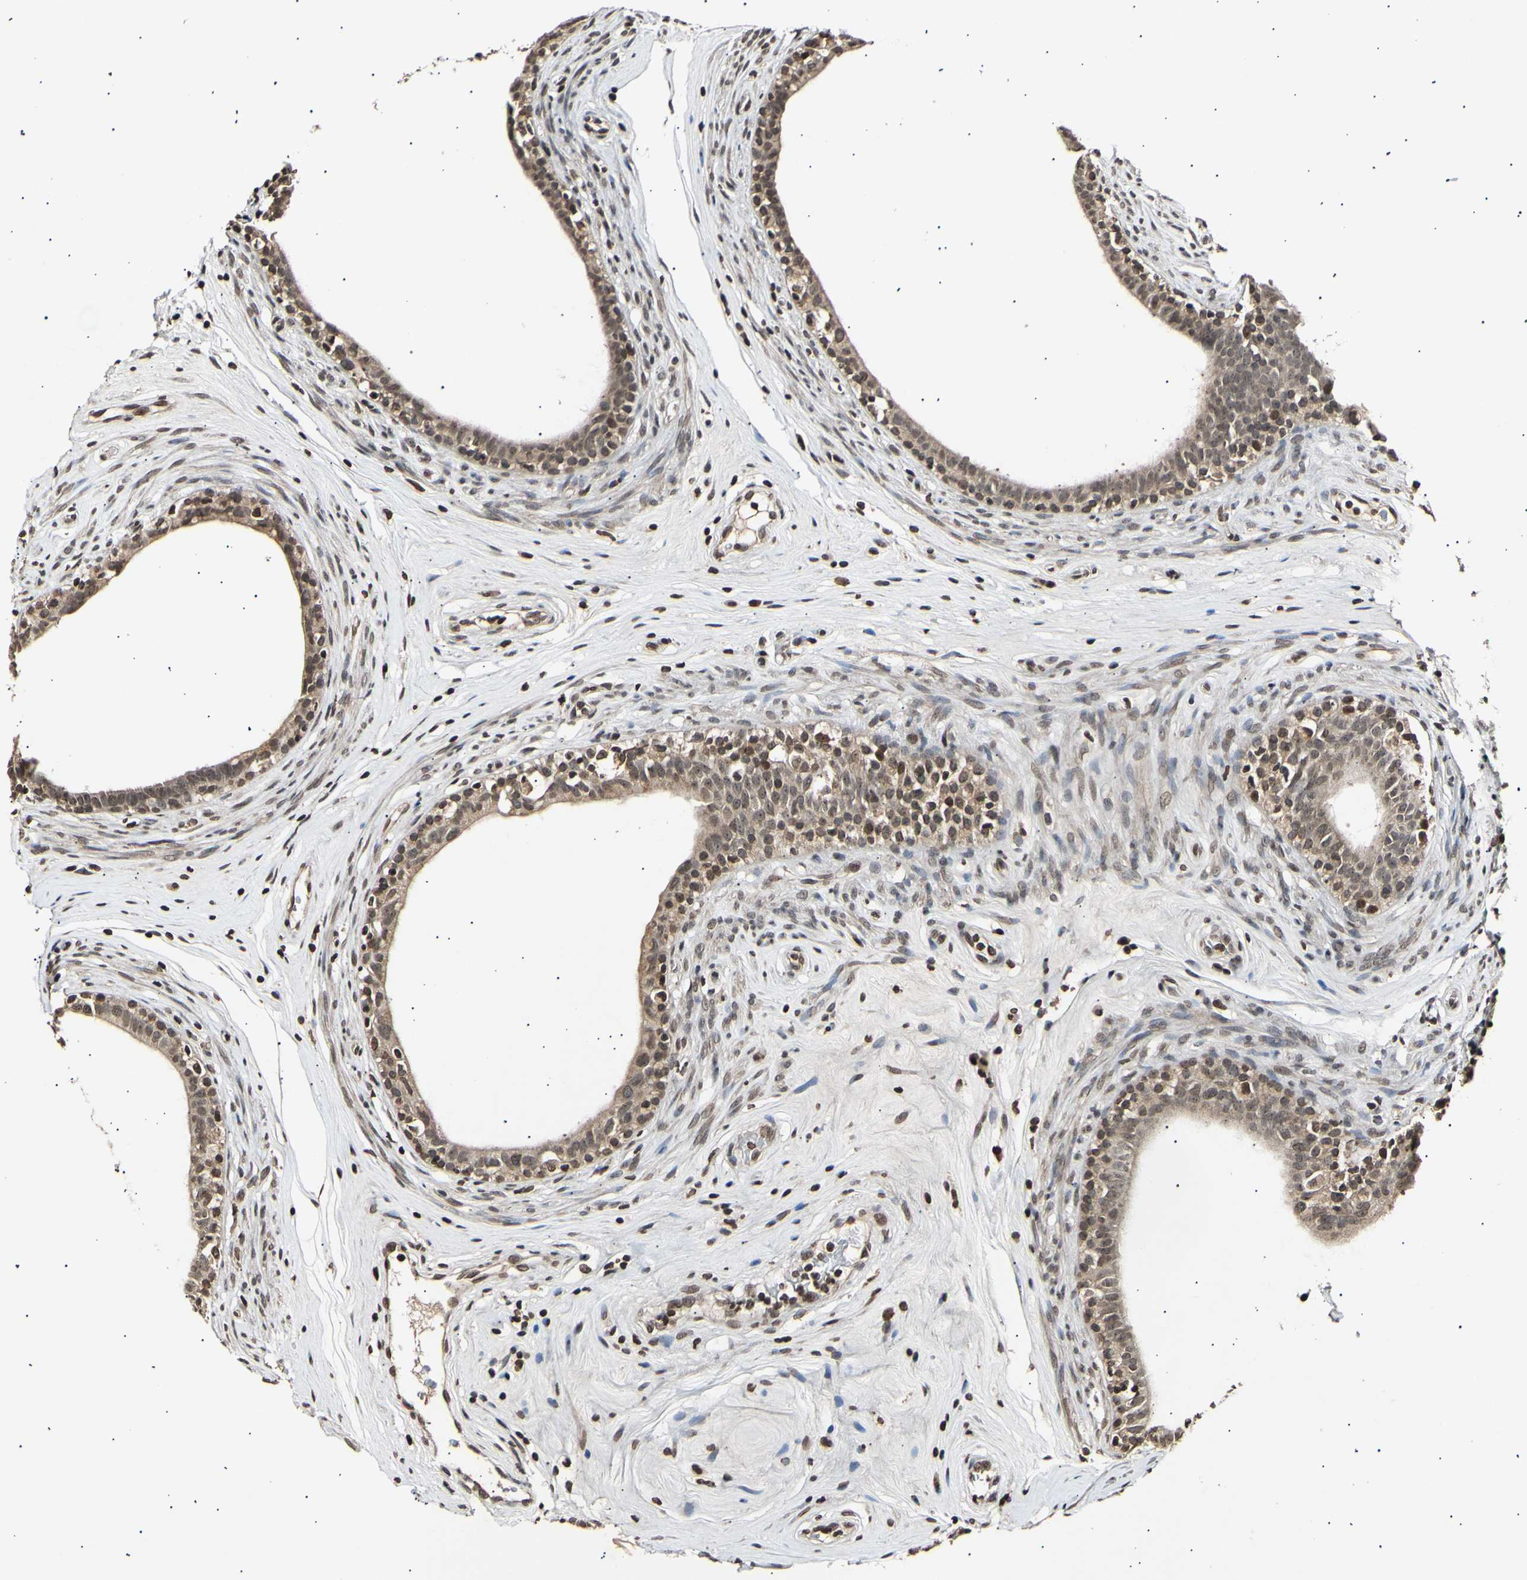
{"staining": {"intensity": "moderate", "quantity": ">75%", "location": "cytoplasmic/membranous,nuclear"}, "tissue": "epididymis", "cell_type": "Glandular cells", "image_type": "normal", "snomed": [{"axis": "morphology", "description": "Normal tissue, NOS"}, {"axis": "morphology", "description": "Inflammation, NOS"}, {"axis": "topography", "description": "Epididymis"}], "caption": "High-power microscopy captured an IHC histopathology image of normal epididymis, revealing moderate cytoplasmic/membranous,nuclear expression in about >75% of glandular cells. The staining is performed using DAB brown chromogen to label protein expression. The nuclei are counter-stained blue using hematoxylin.", "gene": "ANAPC7", "patient": {"sex": "male", "age": 84}}